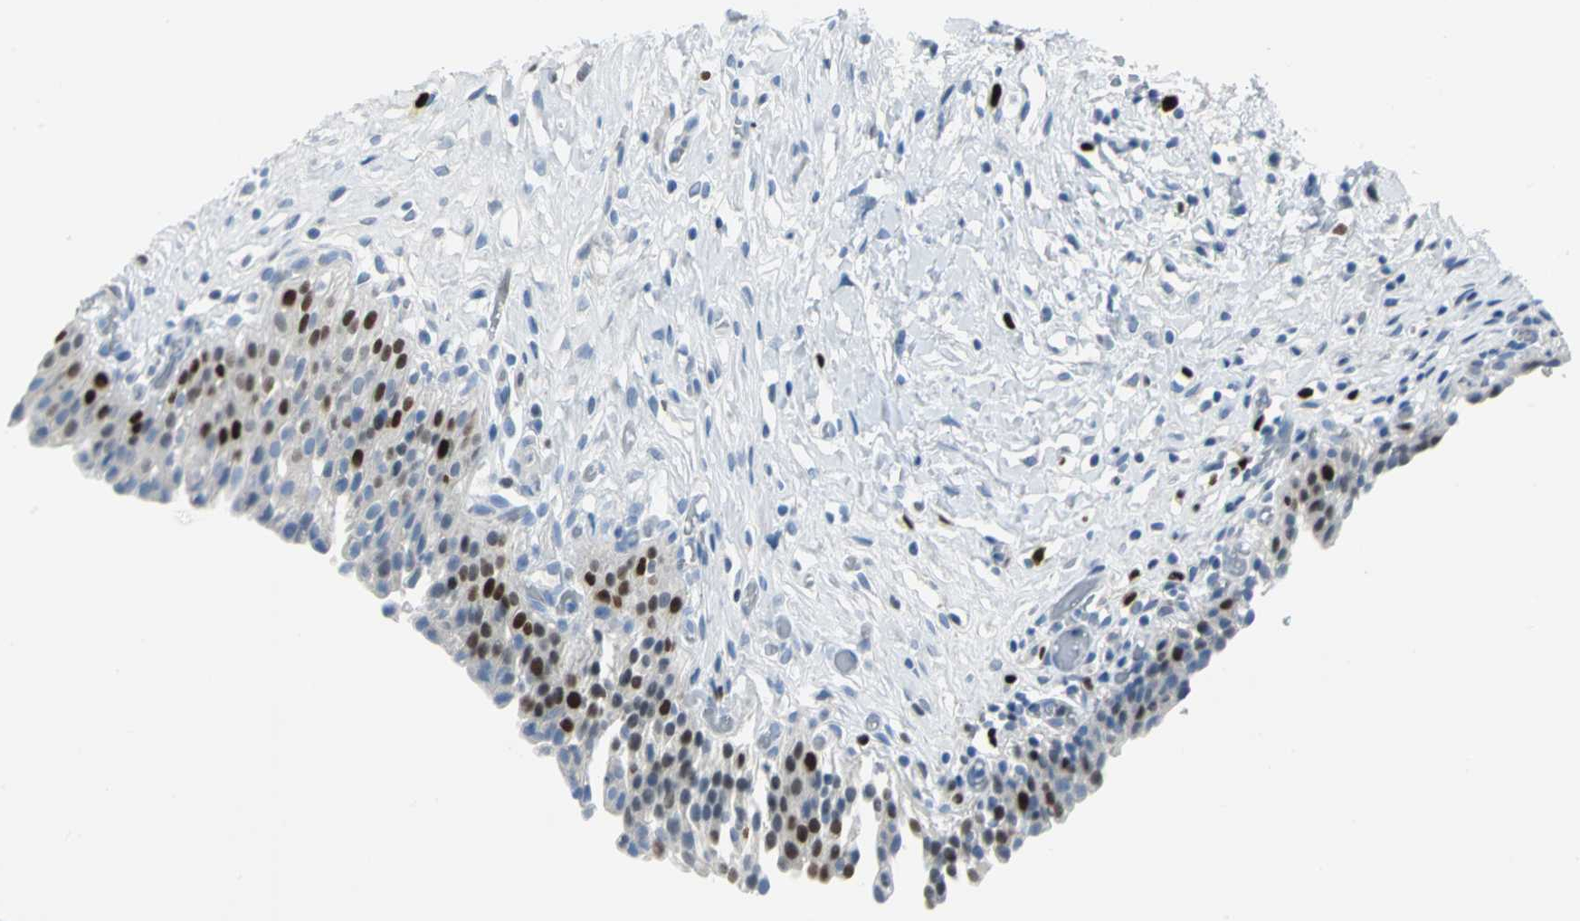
{"staining": {"intensity": "strong", "quantity": "25%-75%", "location": "nuclear"}, "tissue": "urinary bladder", "cell_type": "Urothelial cells", "image_type": "normal", "snomed": [{"axis": "morphology", "description": "Normal tissue, NOS"}, {"axis": "topography", "description": "Urinary bladder"}], "caption": "An IHC image of unremarkable tissue is shown. Protein staining in brown highlights strong nuclear positivity in urinary bladder within urothelial cells.", "gene": "MCM4", "patient": {"sex": "male", "age": 51}}